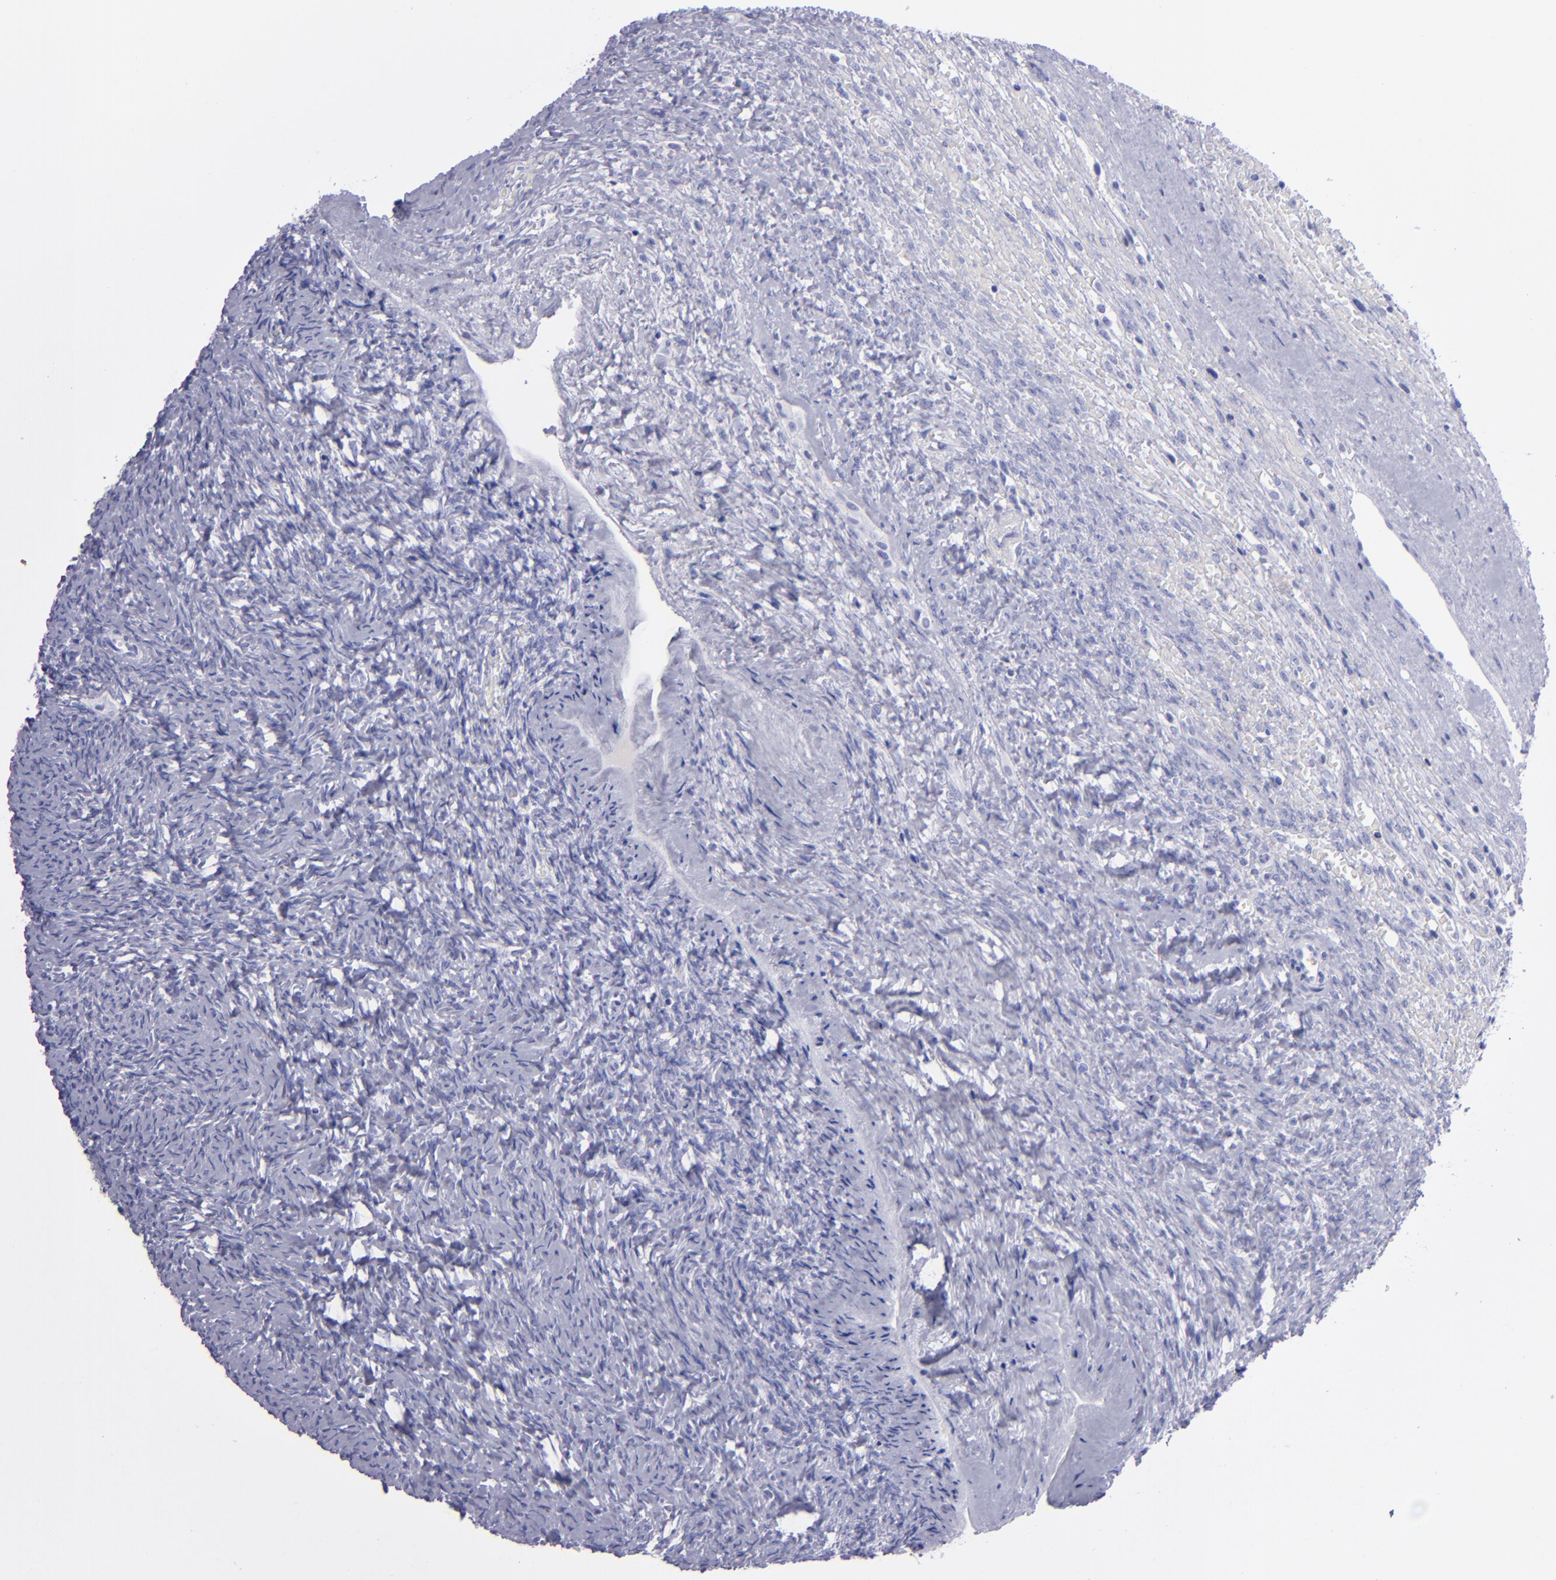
{"staining": {"intensity": "negative", "quantity": "none", "location": "none"}, "tissue": "ovary", "cell_type": "Ovarian stroma cells", "image_type": "normal", "snomed": [{"axis": "morphology", "description": "Normal tissue, NOS"}, {"axis": "topography", "description": "Ovary"}], "caption": "Immunohistochemical staining of unremarkable human ovary displays no significant expression in ovarian stroma cells. (Stains: DAB IHC with hematoxylin counter stain, Microscopy: brightfield microscopy at high magnification).", "gene": "CD37", "patient": {"sex": "female", "age": 56}}